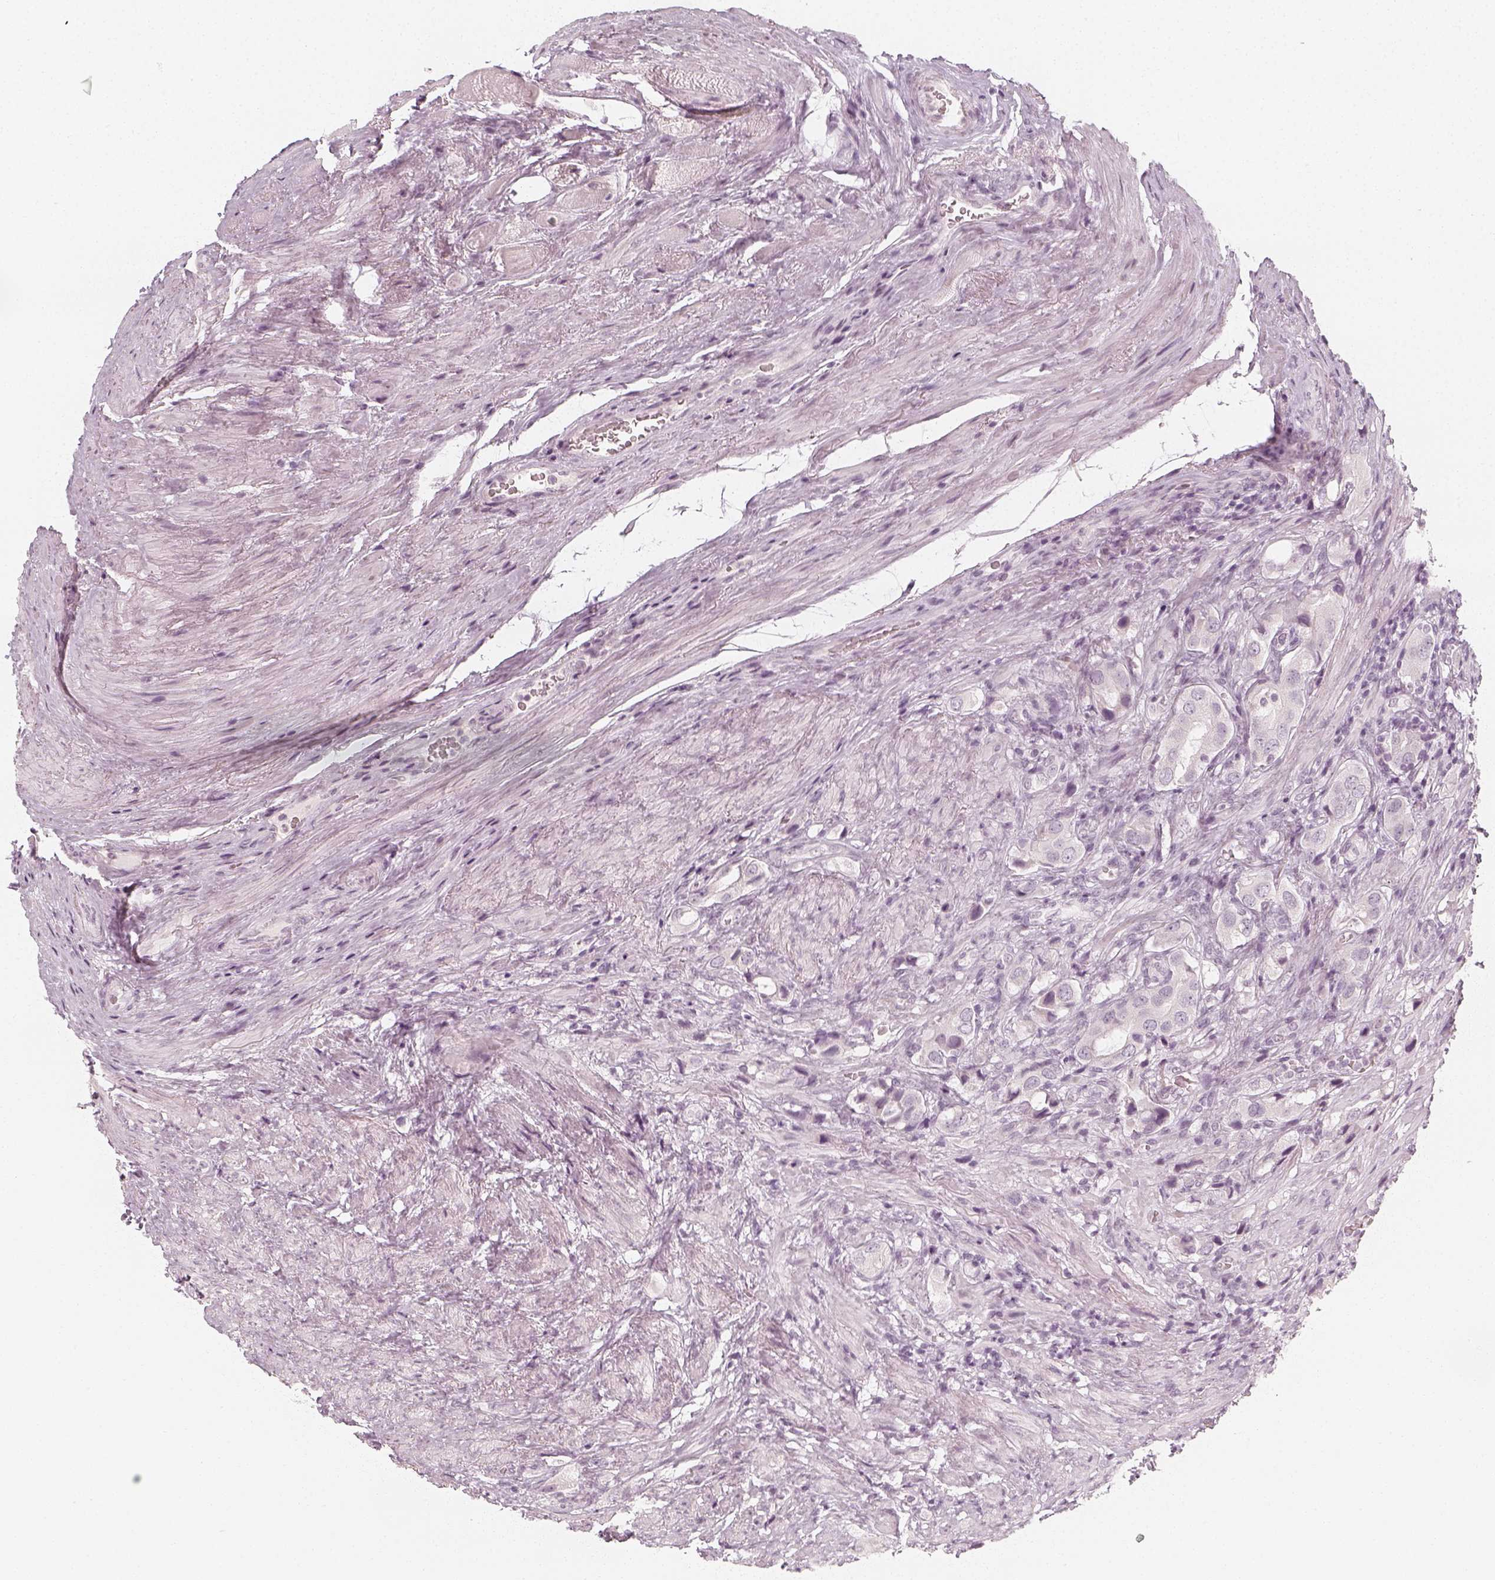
{"staining": {"intensity": "negative", "quantity": "none", "location": "none"}, "tissue": "prostate cancer", "cell_type": "Tumor cells", "image_type": "cancer", "snomed": [{"axis": "morphology", "description": "Adenocarcinoma, NOS"}, {"axis": "topography", "description": "Prostate"}], "caption": "Immunohistochemistry (IHC) of prostate cancer exhibits no expression in tumor cells. Nuclei are stained in blue.", "gene": "KRTAP2-1", "patient": {"sex": "male", "age": 63}}